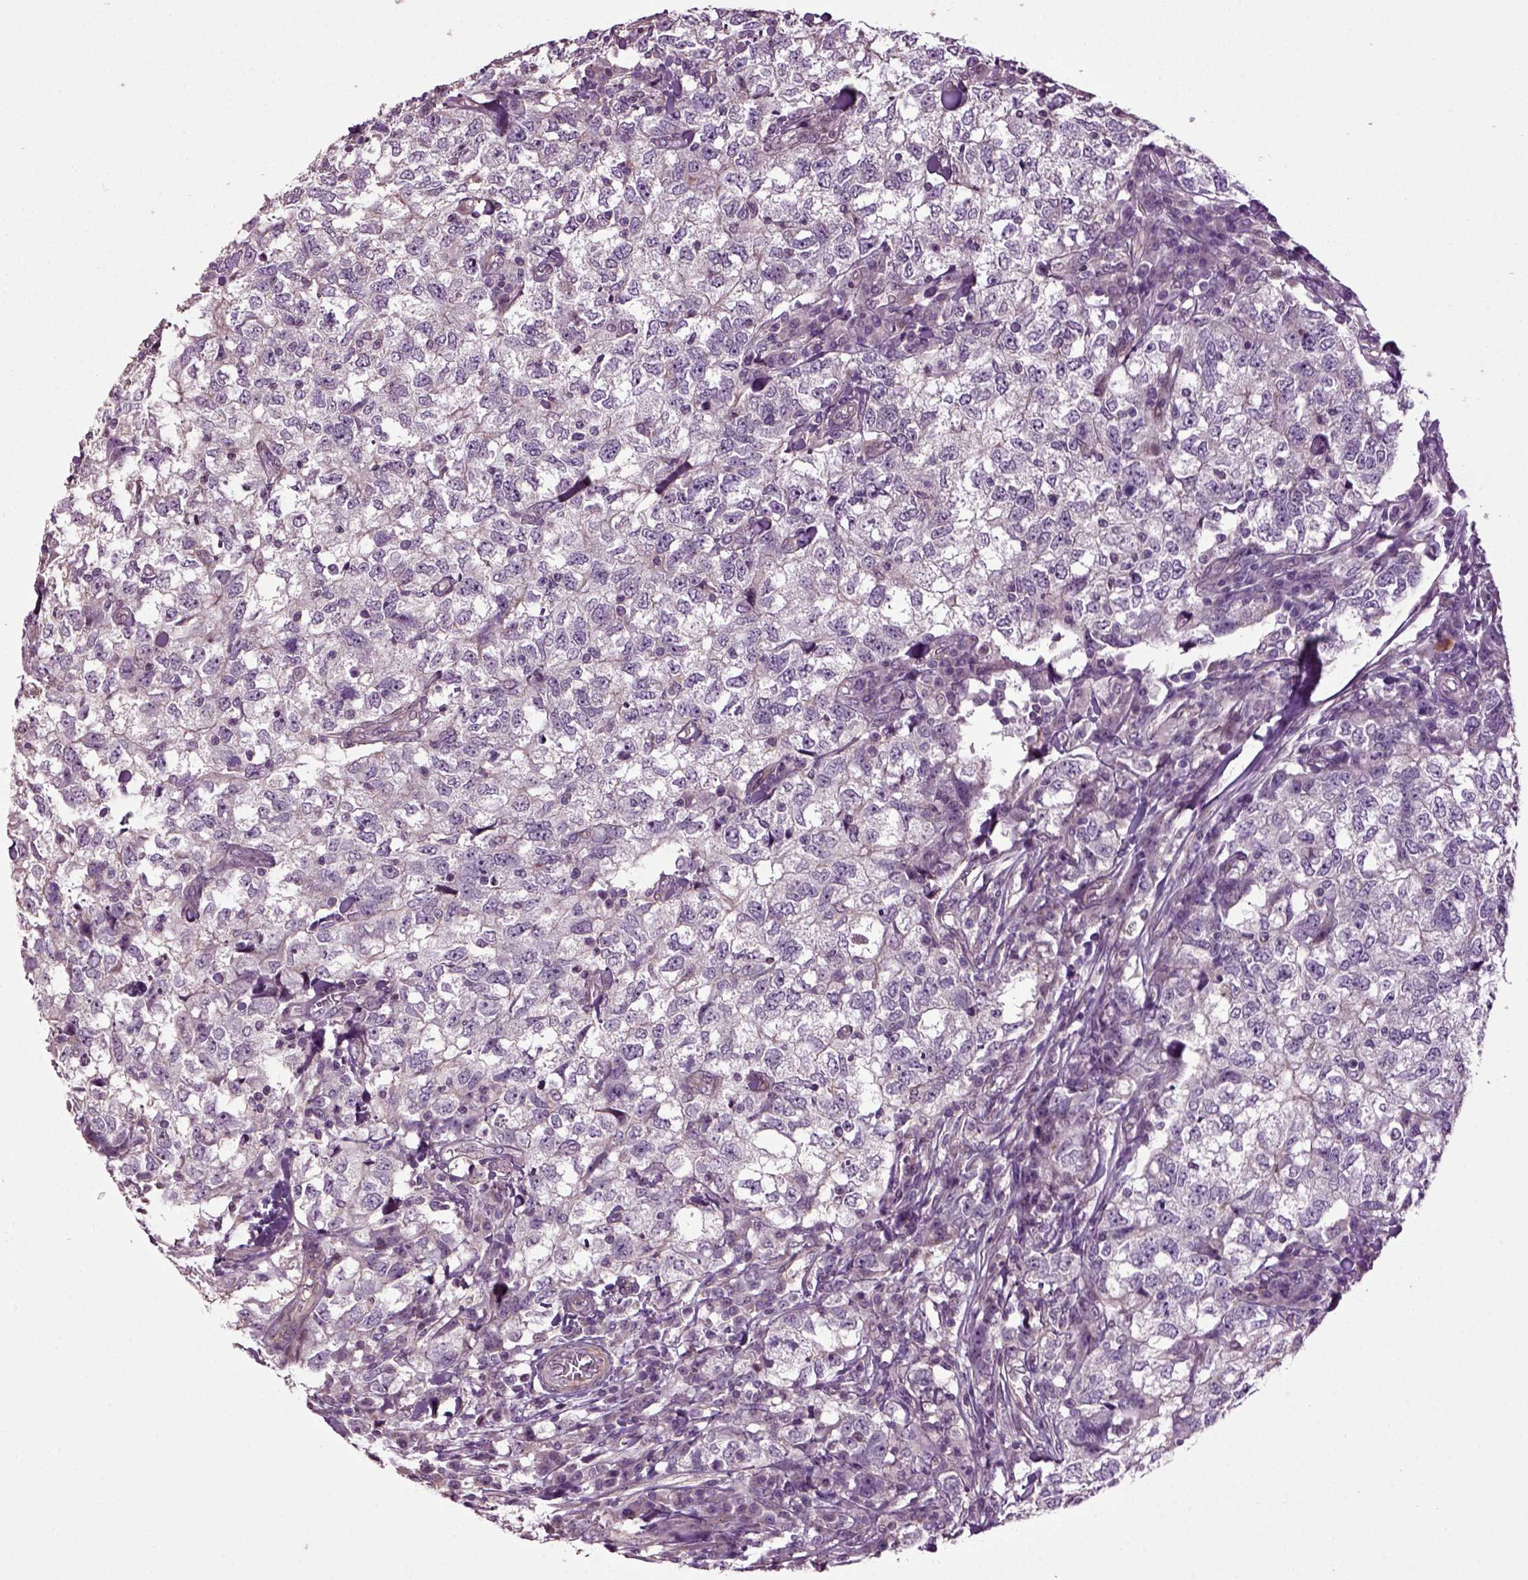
{"staining": {"intensity": "negative", "quantity": "none", "location": "none"}, "tissue": "breast cancer", "cell_type": "Tumor cells", "image_type": "cancer", "snomed": [{"axis": "morphology", "description": "Duct carcinoma"}, {"axis": "topography", "description": "Breast"}], "caption": "Tumor cells are negative for brown protein staining in breast cancer. Brightfield microscopy of immunohistochemistry stained with DAB (brown) and hematoxylin (blue), captured at high magnification.", "gene": "HAGHL", "patient": {"sex": "female", "age": 30}}